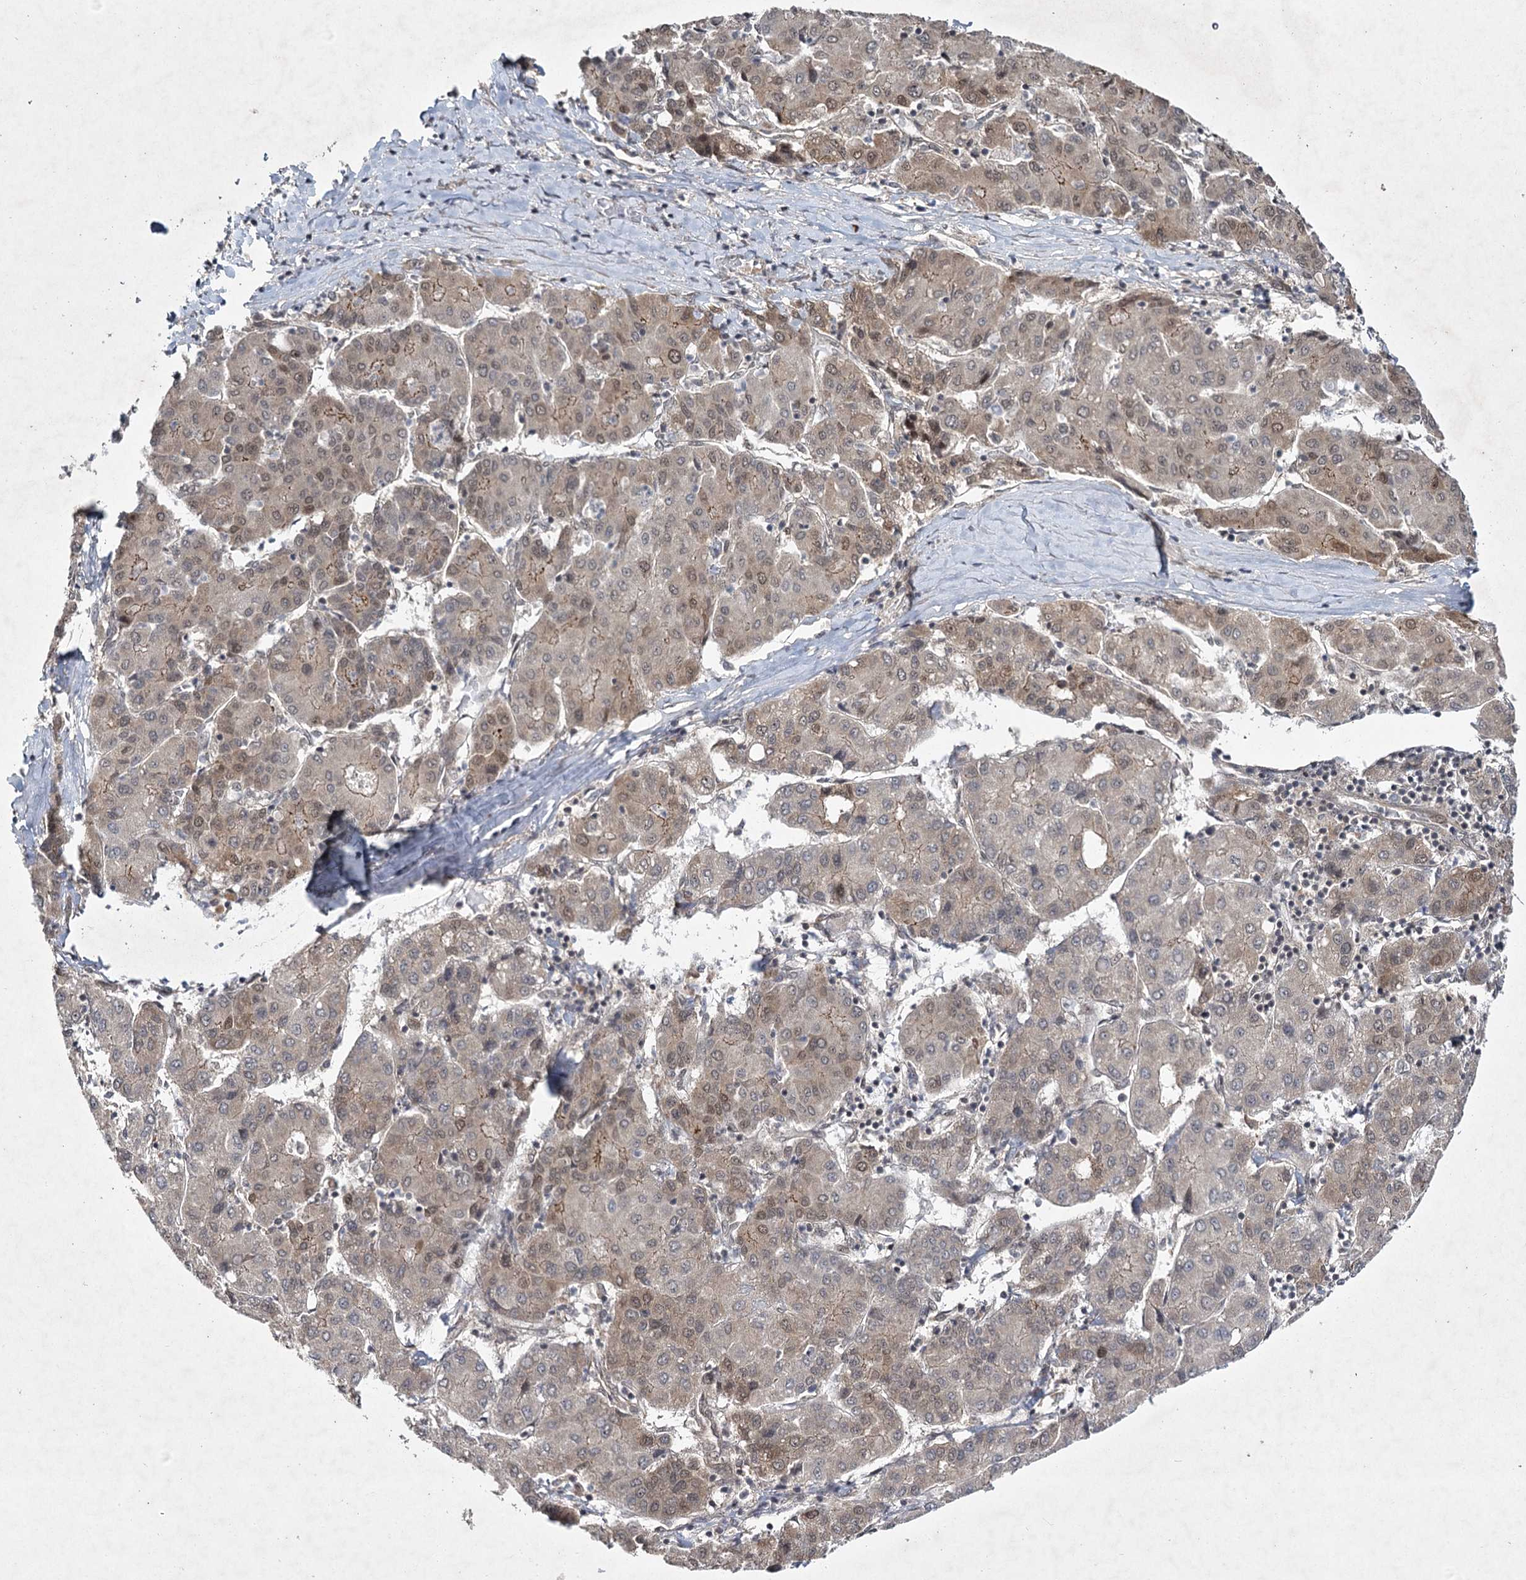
{"staining": {"intensity": "weak", "quantity": "25%-75%", "location": "cytoplasmic/membranous,nuclear"}, "tissue": "liver cancer", "cell_type": "Tumor cells", "image_type": "cancer", "snomed": [{"axis": "morphology", "description": "Carcinoma, Hepatocellular, NOS"}, {"axis": "topography", "description": "Liver"}], "caption": "An image of hepatocellular carcinoma (liver) stained for a protein demonstrates weak cytoplasmic/membranous and nuclear brown staining in tumor cells.", "gene": "DCUN1D4", "patient": {"sex": "male", "age": 65}}